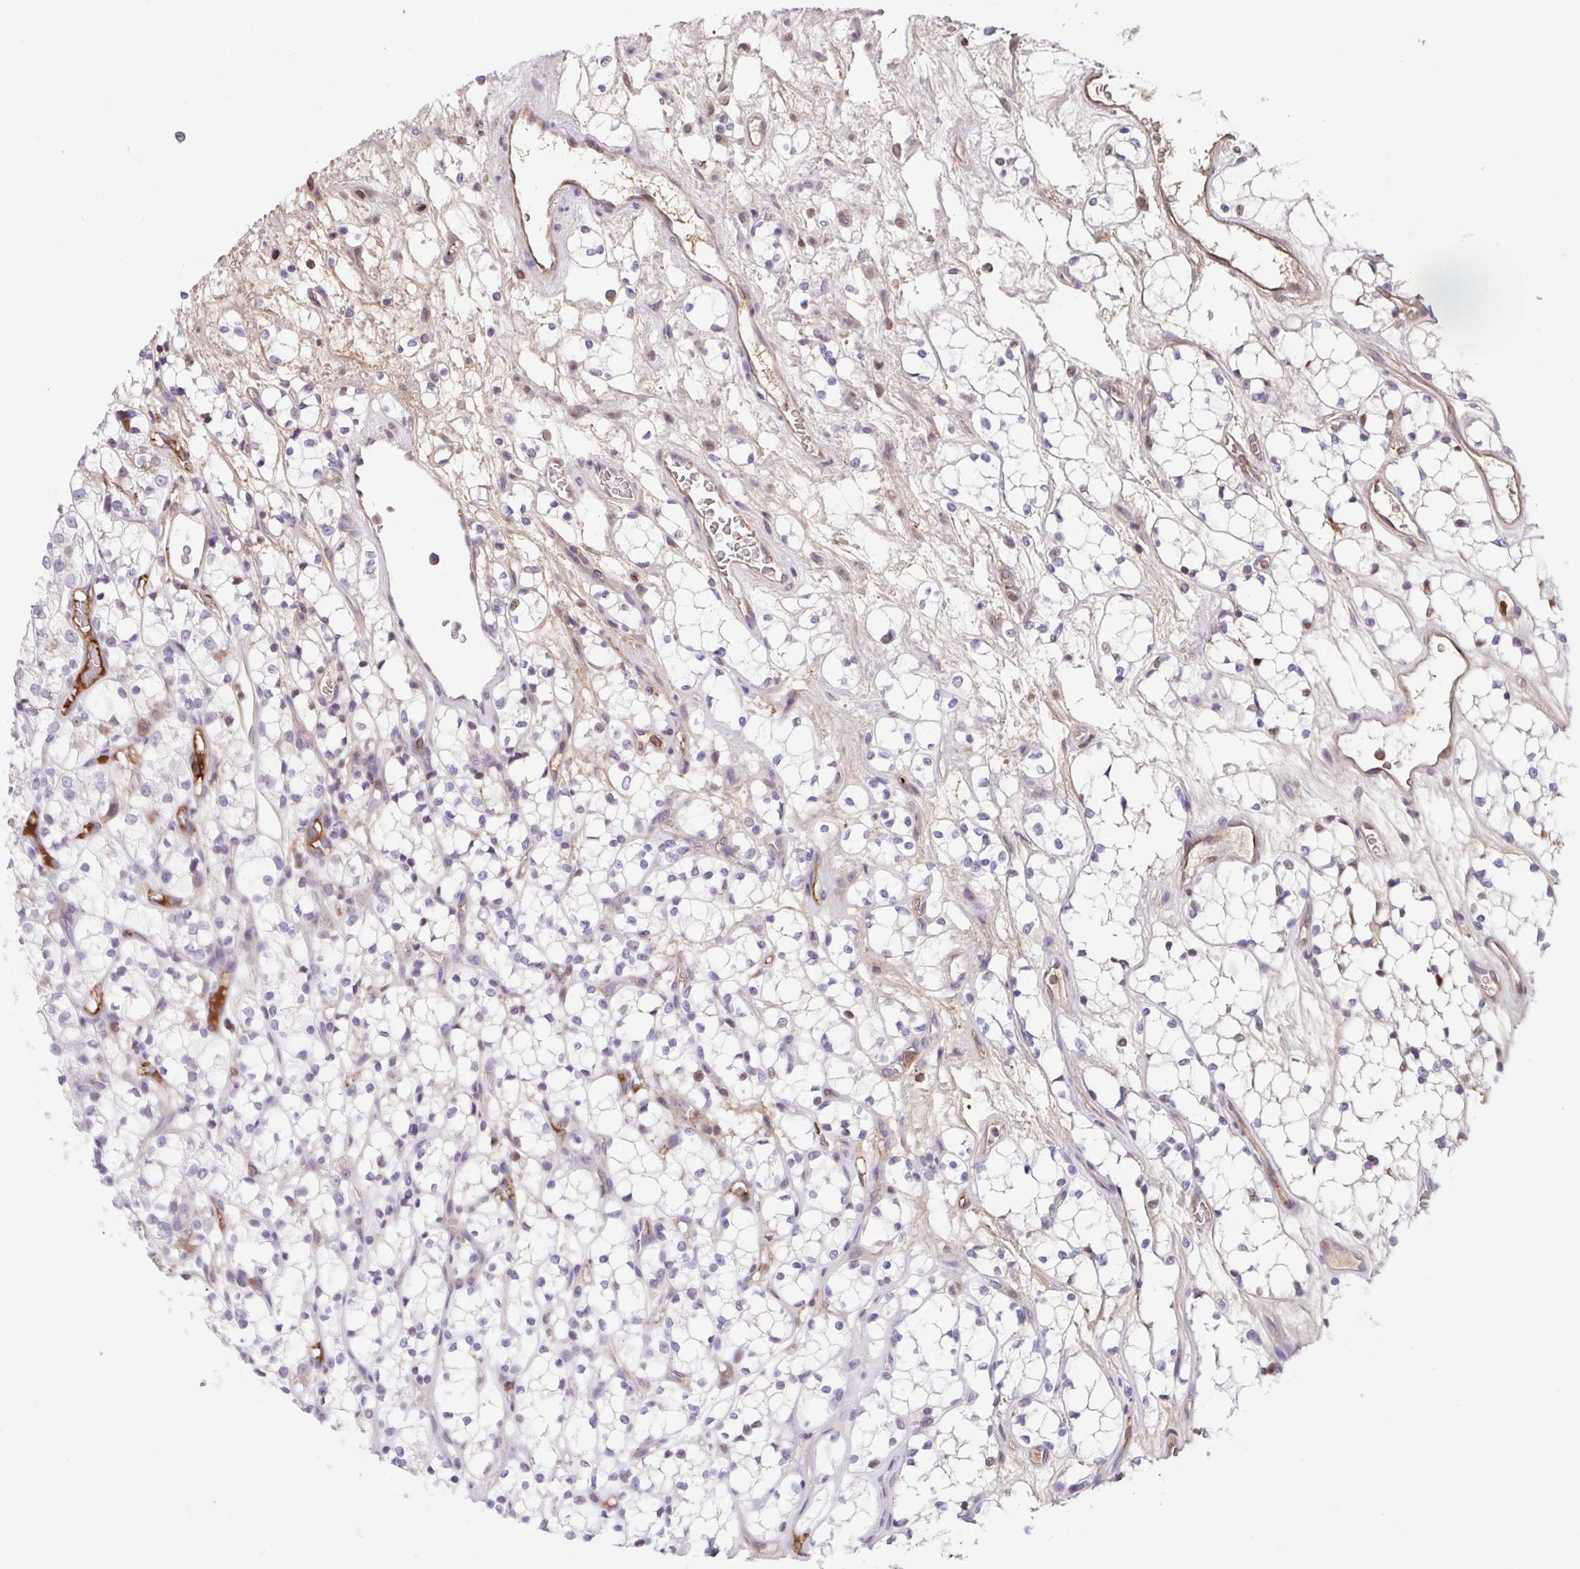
{"staining": {"intensity": "negative", "quantity": "none", "location": "none"}, "tissue": "renal cancer", "cell_type": "Tumor cells", "image_type": "cancer", "snomed": [{"axis": "morphology", "description": "Adenocarcinoma, NOS"}, {"axis": "topography", "description": "Kidney"}], "caption": "Renal adenocarcinoma was stained to show a protein in brown. There is no significant expression in tumor cells.", "gene": "TPRG1", "patient": {"sex": "female", "age": 69}}